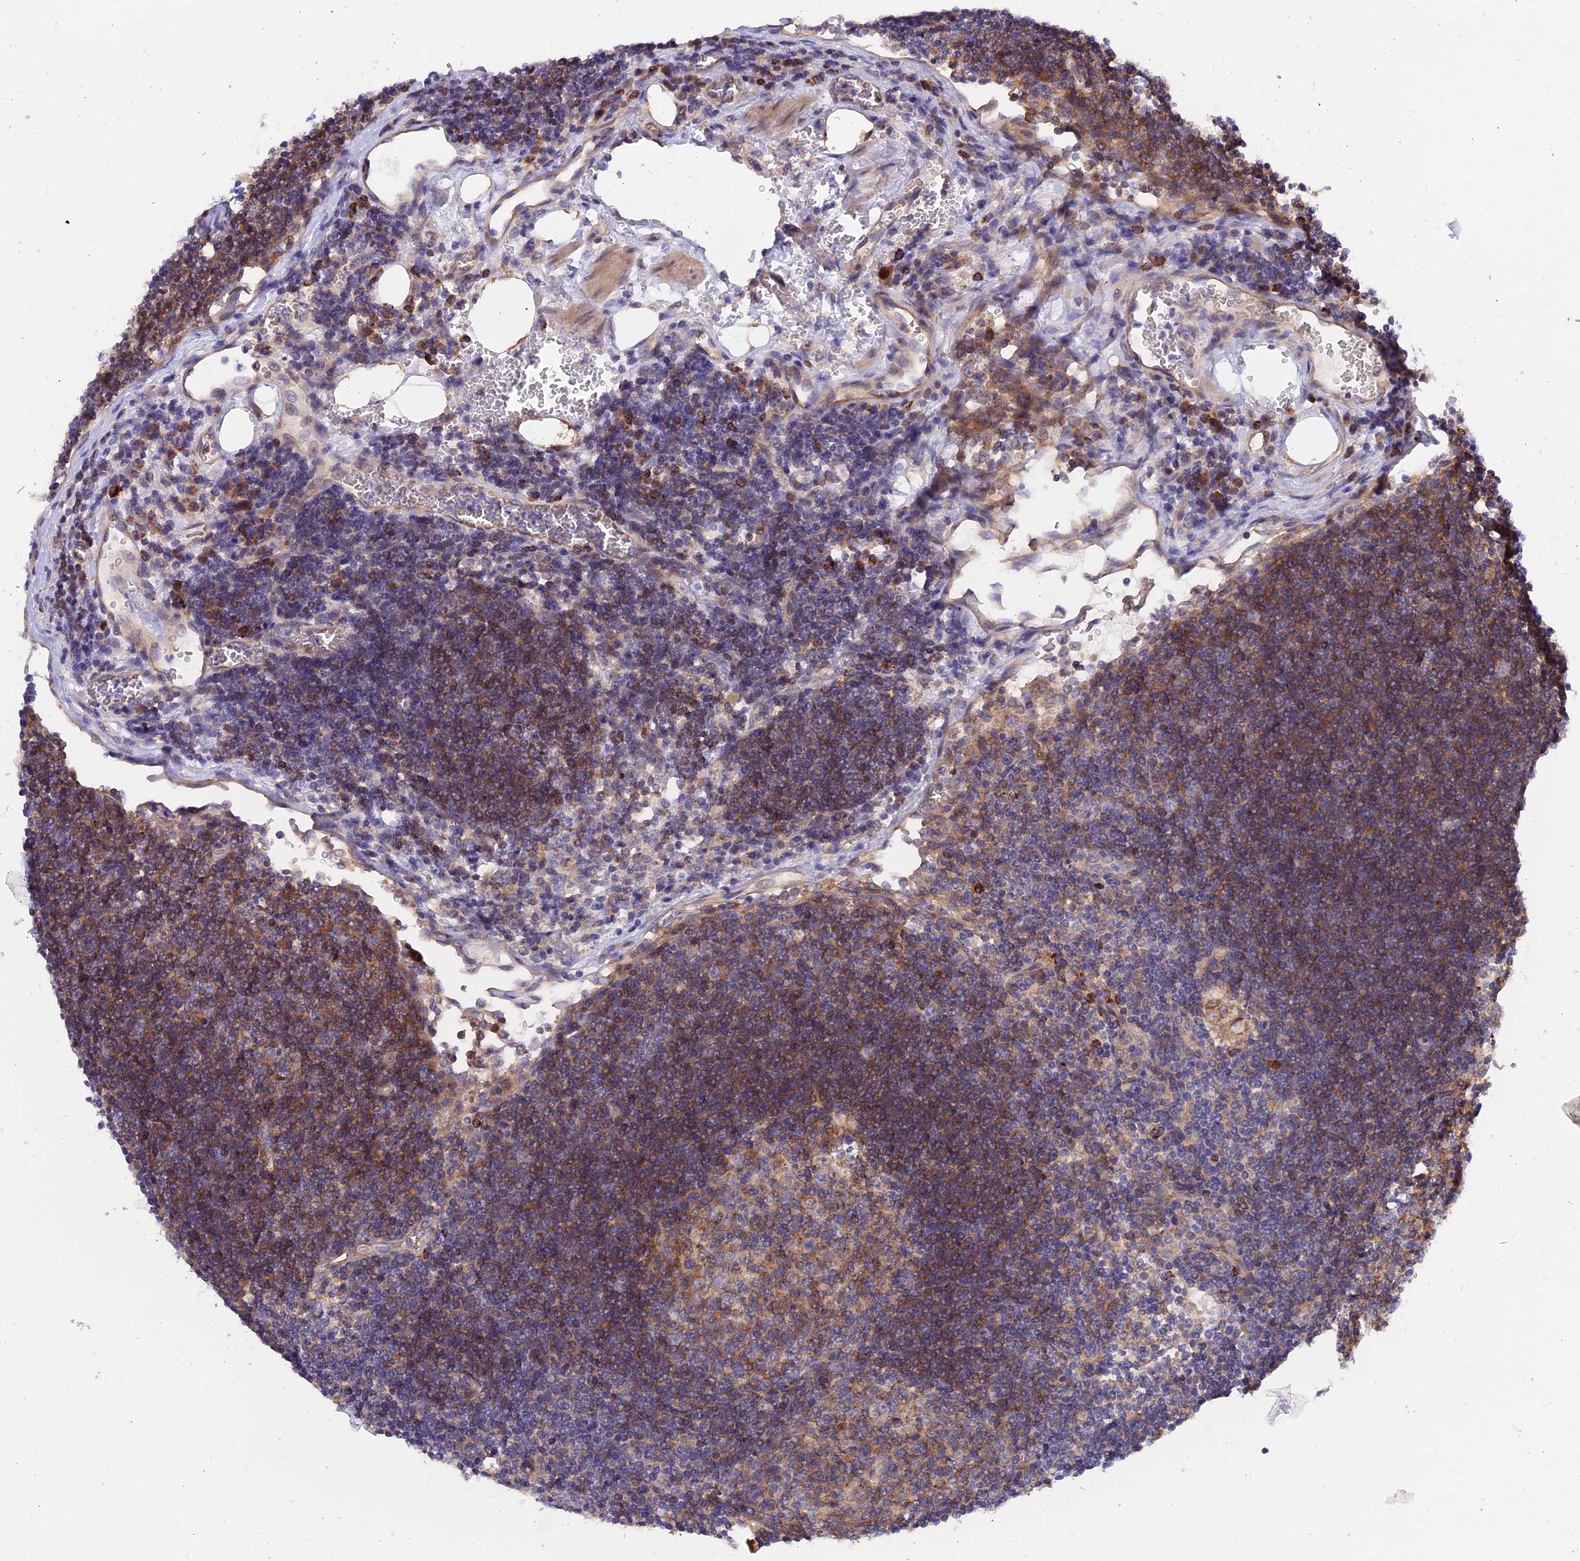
{"staining": {"intensity": "moderate", "quantity": ">75%", "location": "cytoplasmic/membranous"}, "tissue": "lymph node", "cell_type": "Germinal center cells", "image_type": "normal", "snomed": [{"axis": "morphology", "description": "Normal tissue, NOS"}, {"axis": "topography", "description": "Lymph node"}], "caption": "Unremarkable lymph node displays moderate cytoplasmic/membranous positivity in approximately >75% of germinal center cells, visualized by immunohistochemistry. The staining was performed using DAB, with brown indicating positive protein expression. Nuclei are stained blue with hematoxylin.", "gene": "HYCC1", "patient": {"sex": "female", "age": 73}}